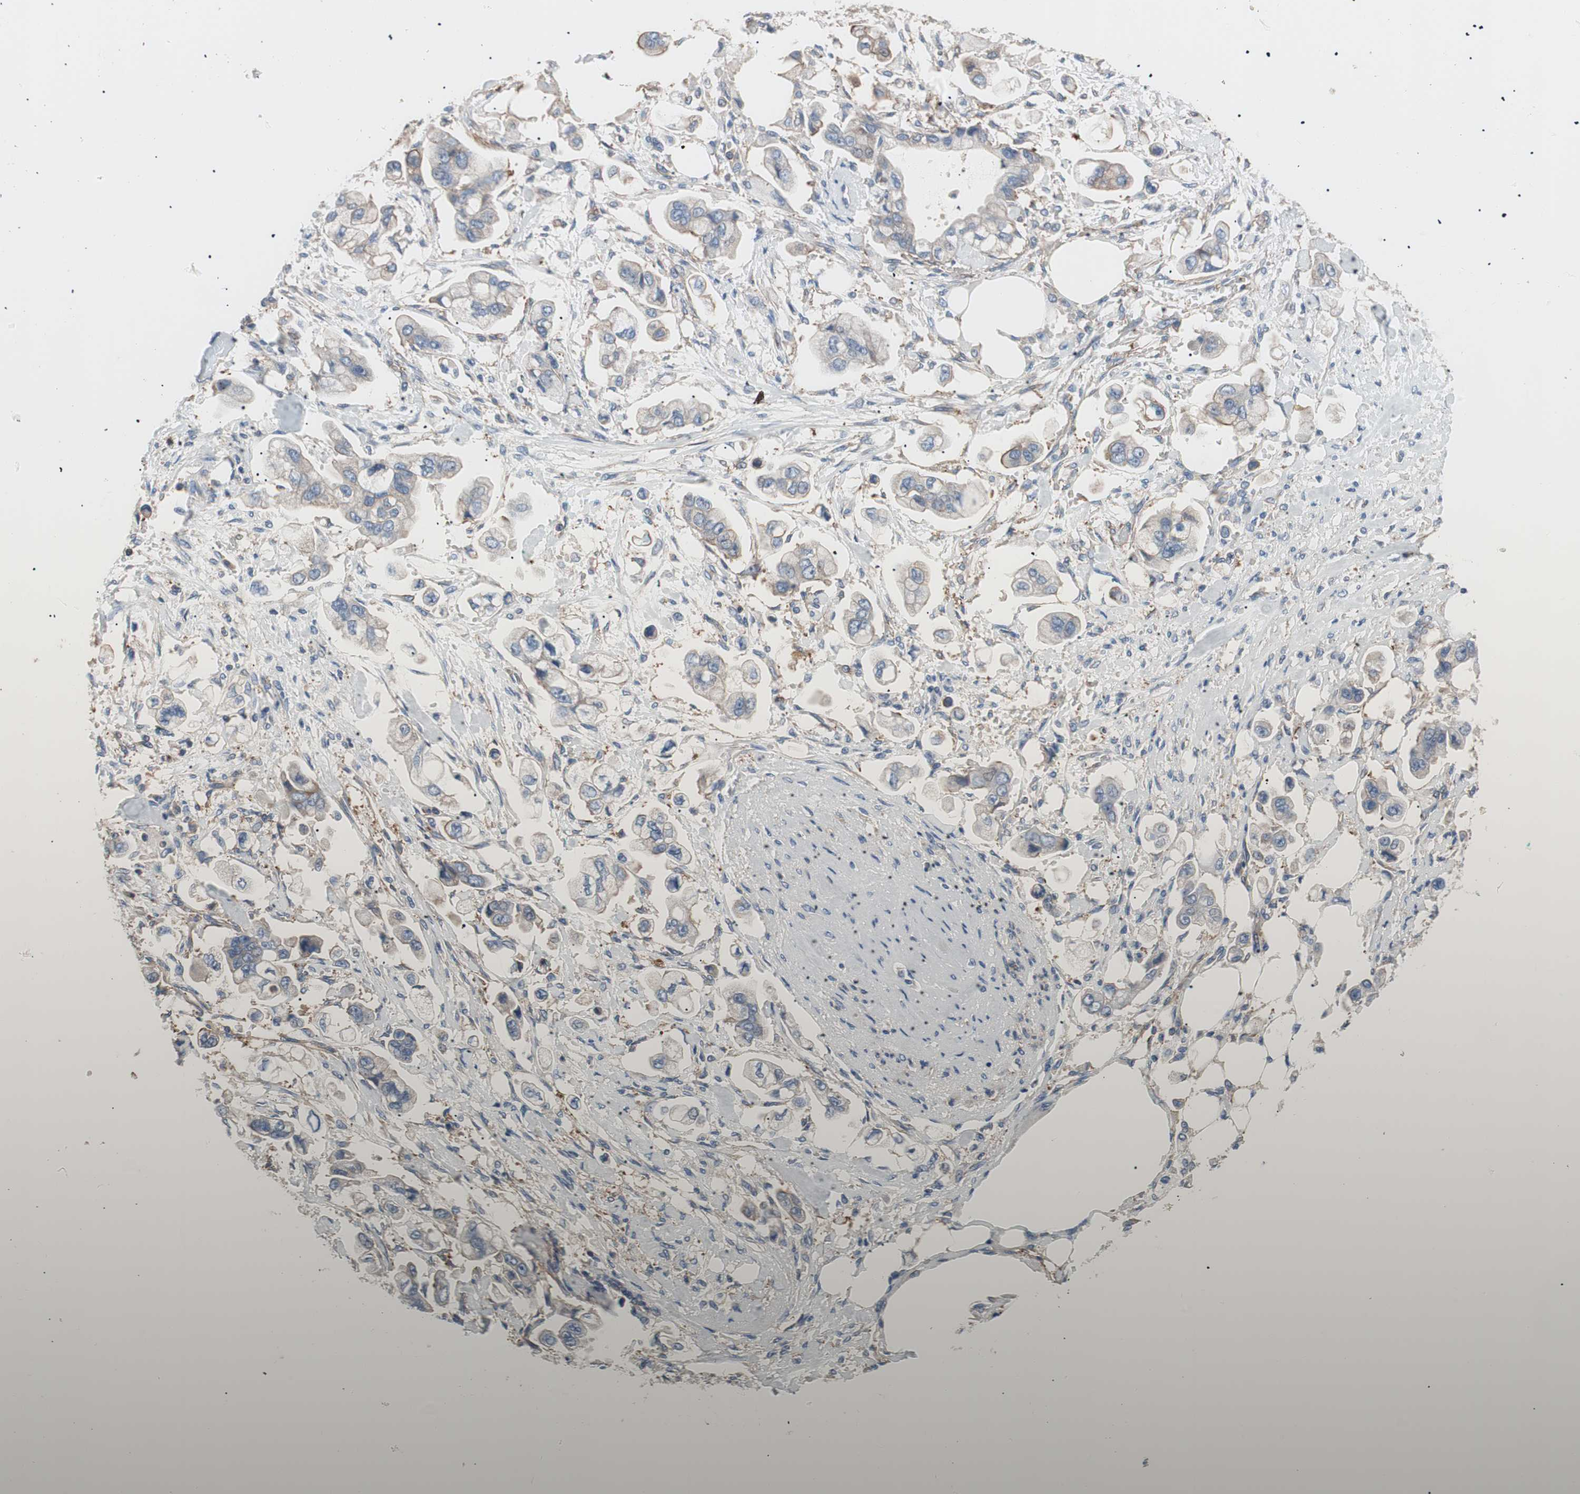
{"staining": {"intensity": "weak", "quantity": "25%-75%", "location": "cytoplasmic/membranous"}, "tissue": "stomach cancer", "cell_type": "Tumor cells", "image_type": "cancer", "snomed": [{"axis": "morphology", "description": "Adenocarcinoma, NOS"}, {"axis": "topography", "description": "Stomach"}], "caption": "This photomicrograph shows IHC staining of stomach cancer (adenocarcinoma), with low weak cytoplasmic/membranous expression in approximately 25%-75% of tumor cells.", "gene": "GPR160", "patient": {"sex": "male", "age": 62}}